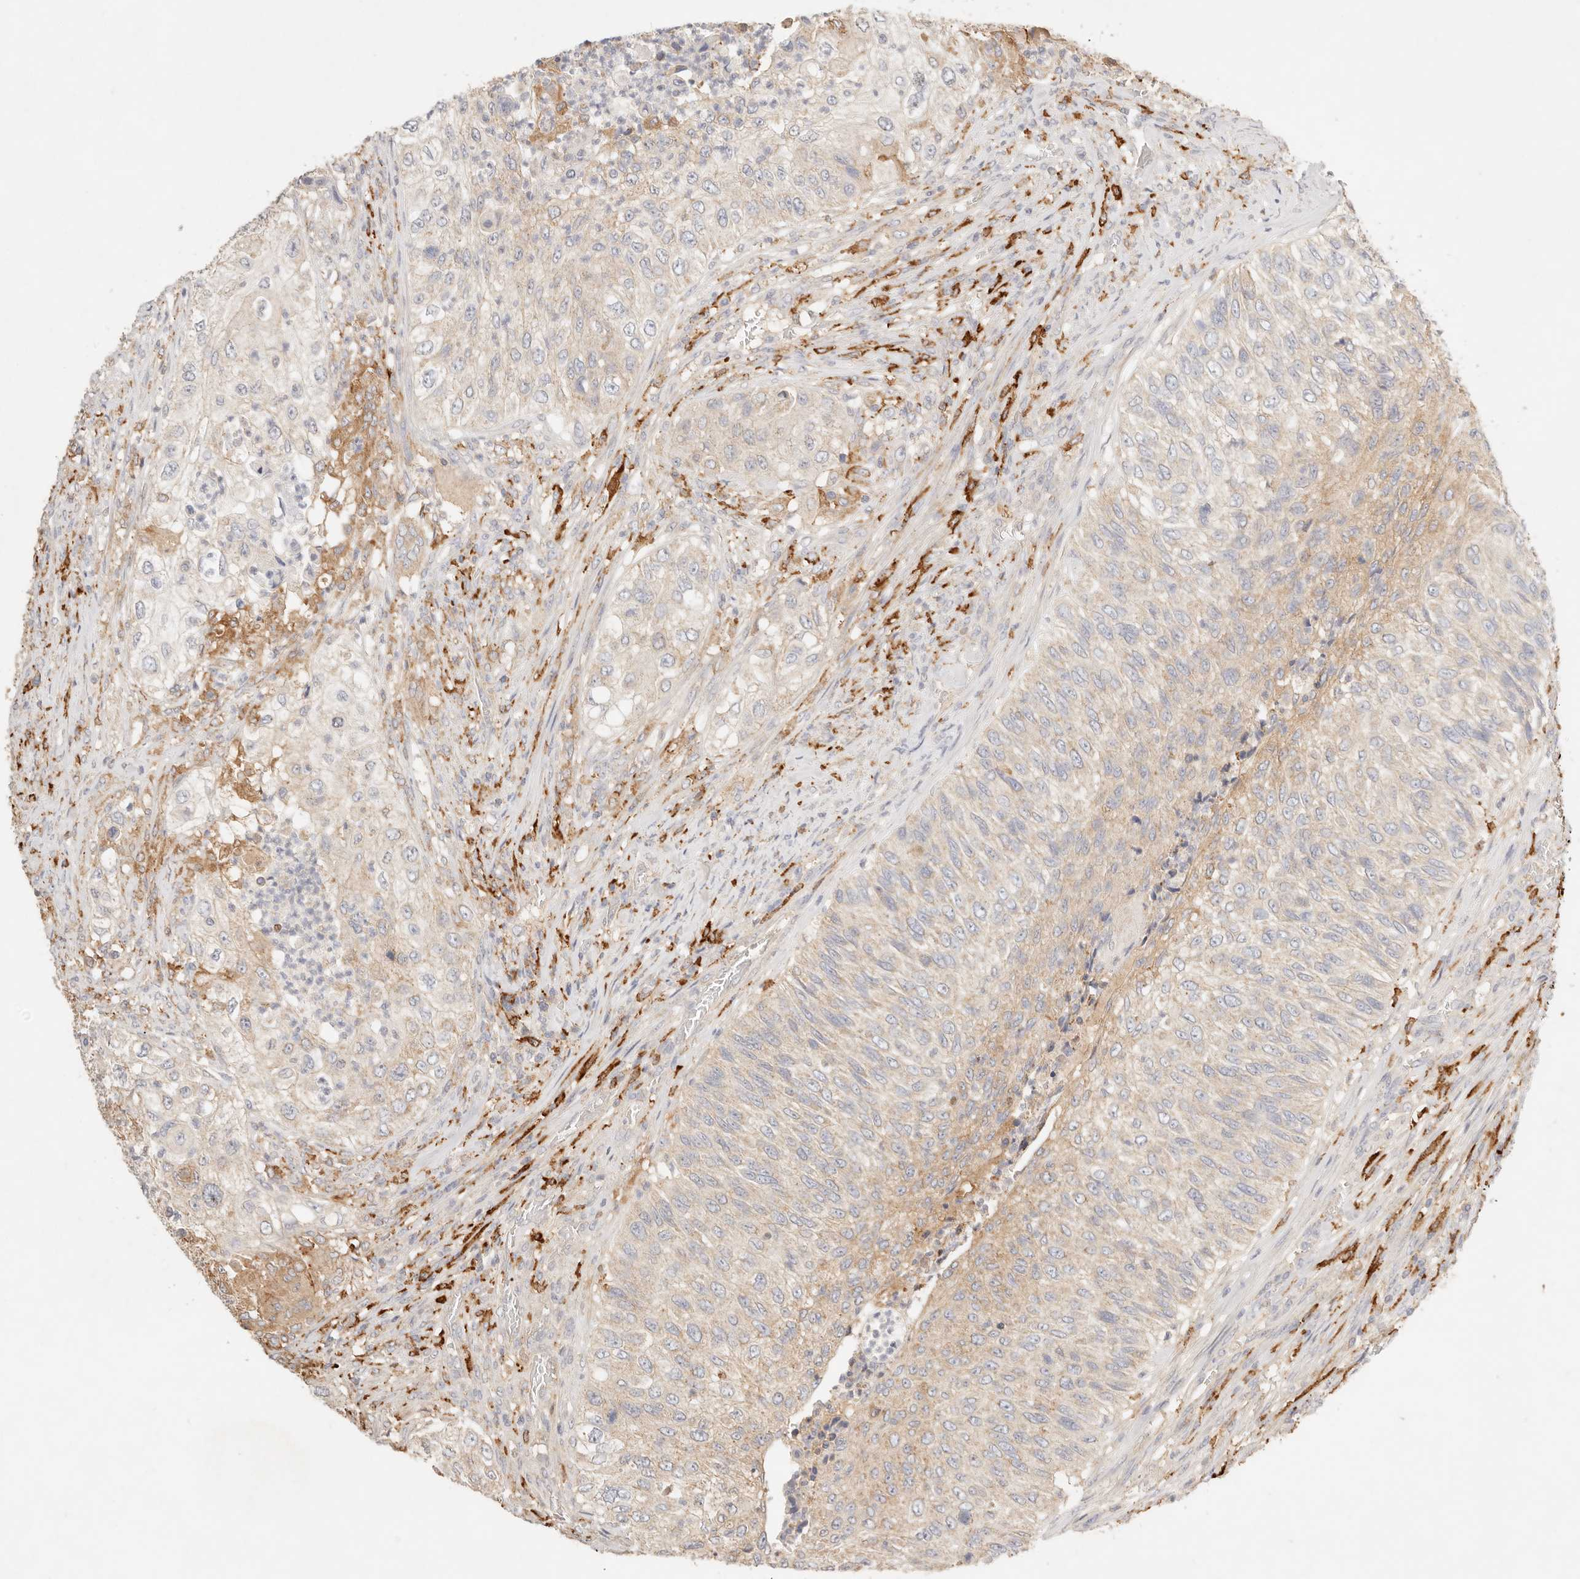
{"staining": {"intensity": "weak", "quantity": "25%-75%", "location": "cytoplasmic/membranous"}, "tissue": "urothelial cancer", "cell_type": "Tumor cells", "image_type": "cancer", "snomed": [{"axis": "morphology", "description": "Urothelial carcinoma, High grade"}, {"axis": "topography", "description": "Urinary bladder"}], "caption": "Urothelial cancer stained for a protein (brown) demonstrates weak cytoplasmic/membranous positive staining in about 25%-75% of tumor cells.", "gene": "HK2", "patient": {"sex": "female", "age": 60}}